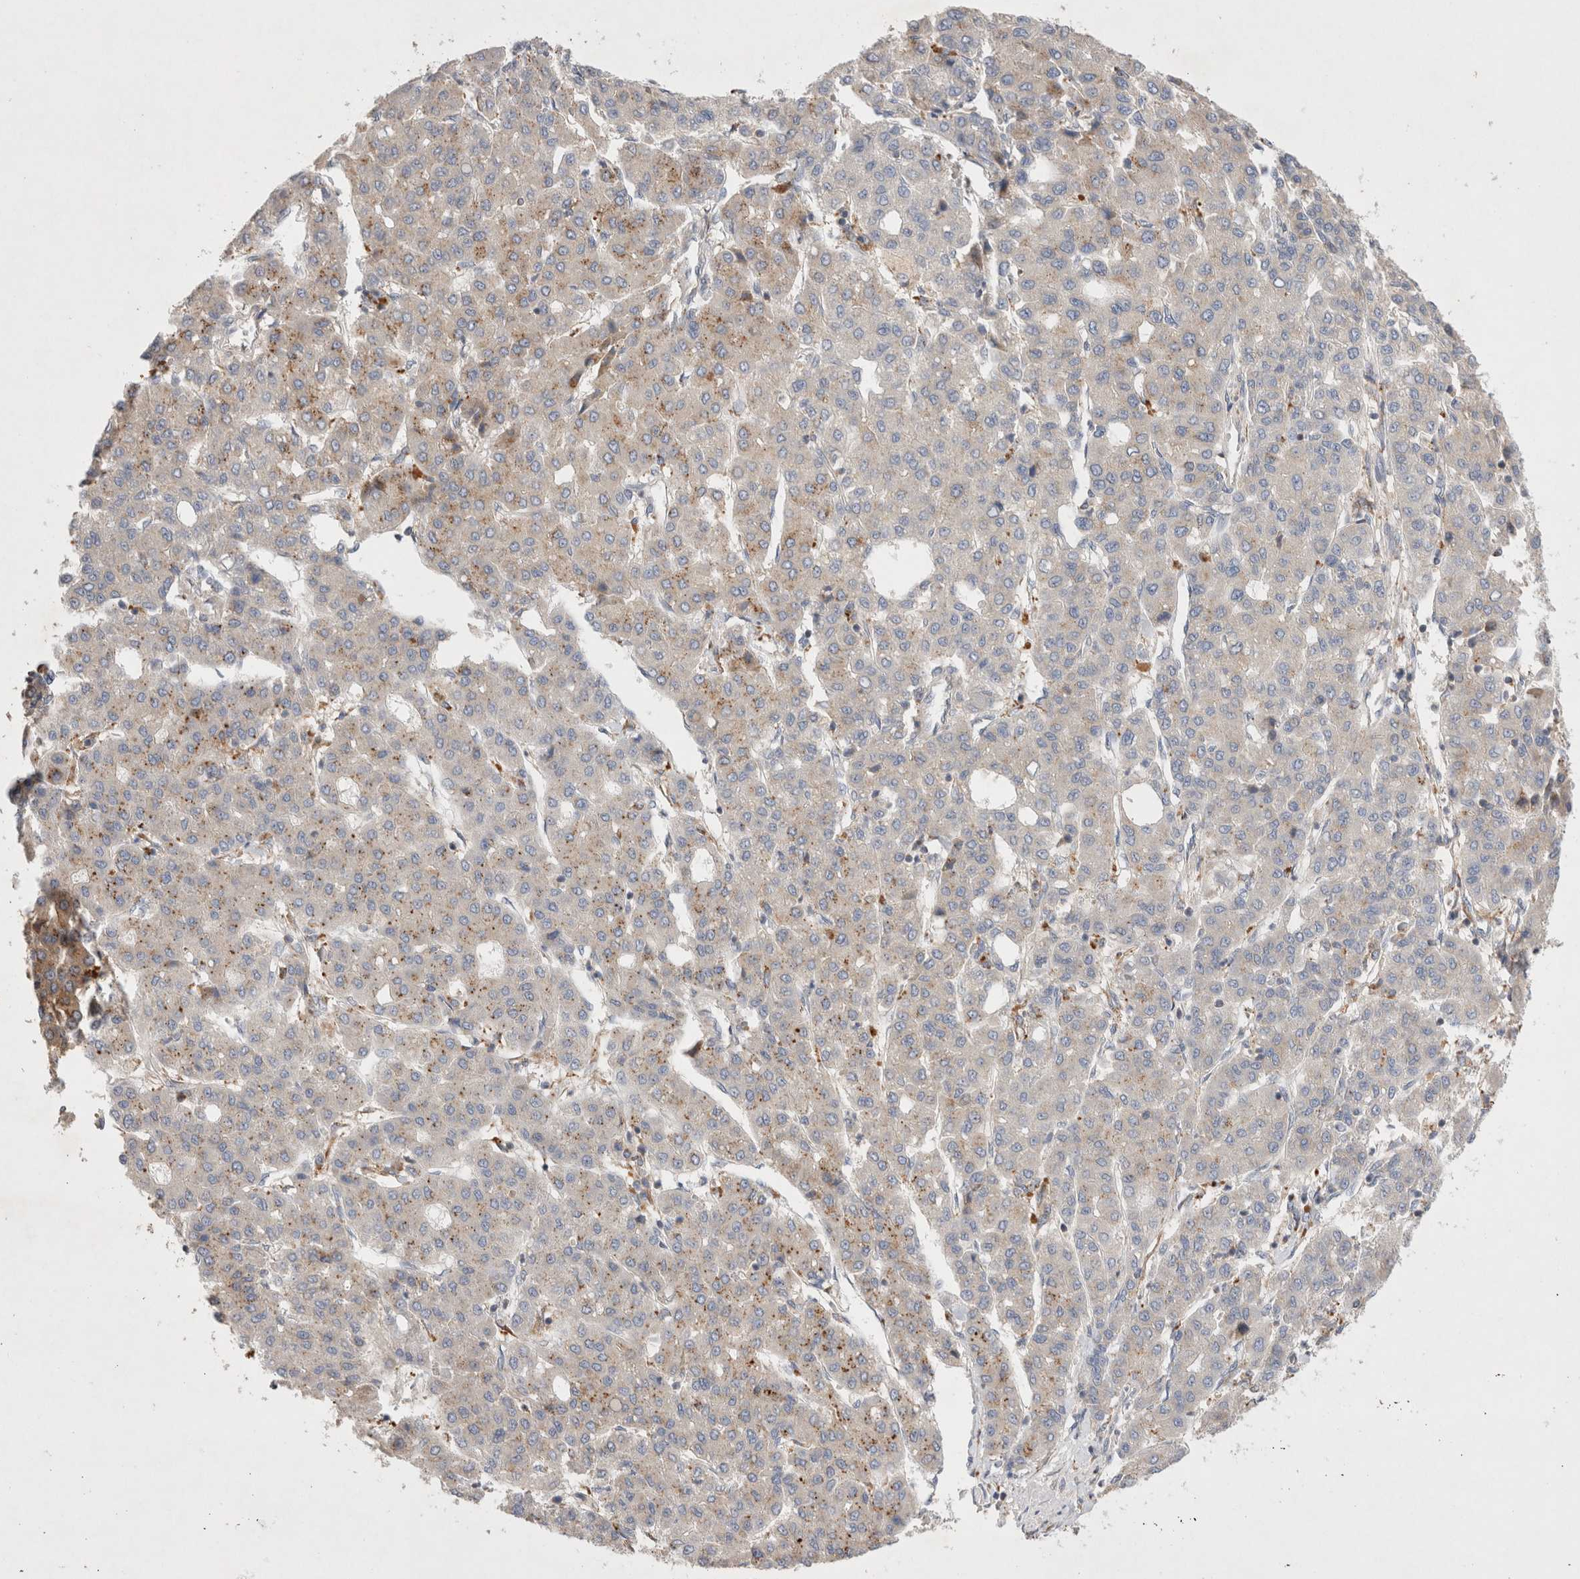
{"staining": {"intensity": "weak", "quantity": "<25%", "location": "cytoplasmic/membranous"}, "tissue": "liver cancer", "cell_type": "Tumor cells", "image_type": "cancer", "snomed": [{"axis": "morphology", "description": "Carcinoma, Hepatocellular, NOS"}, {"axis": "topography", "description": "Liver"}], "caption": "A high-resolution photomicrograph shows IHC staining of liver cancer (hepatocellular carcinoma), which displays no significant staining in tumor cells.", "gene": "TBC1D16", "patient": {"sex": "male", "age": 65}}